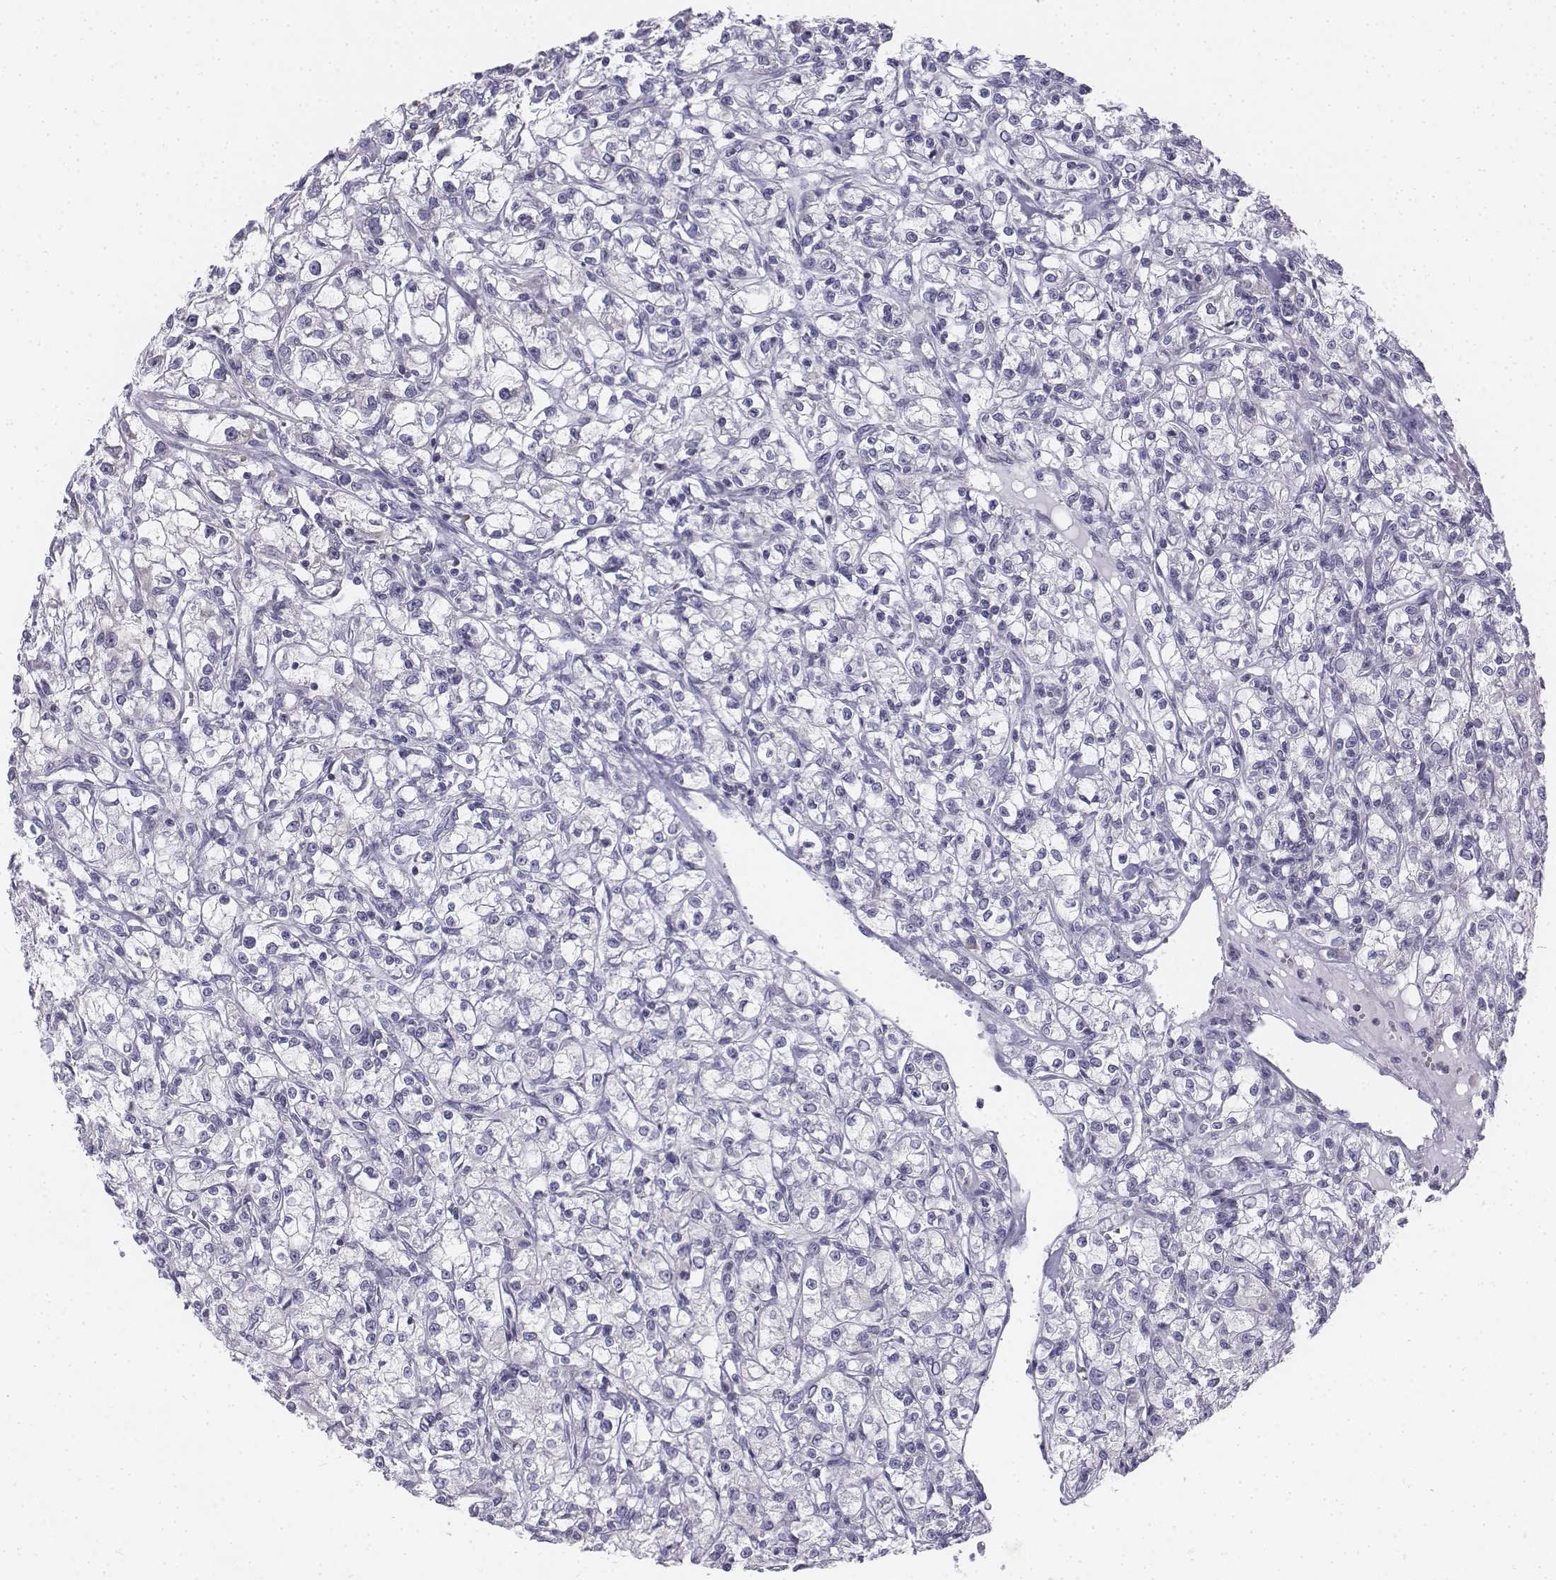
{"staining": {"intensity": "negative", "quantity": "none", "location": "none"}, "tissue": "renal cancer", "cell_type": "Tumor cells", "image_type": "cancer", "snomed": [{"axis": "morphology", "description": "Adenocarcinoma, NOS"}, {"axis": "topography", "description": "Kidney"}], "caption": "Tumor cells are negative for brown protein staining in renal adenocarcinoma.", "gene": "PENK", "patient": {"sex": "female", "age": 59}}